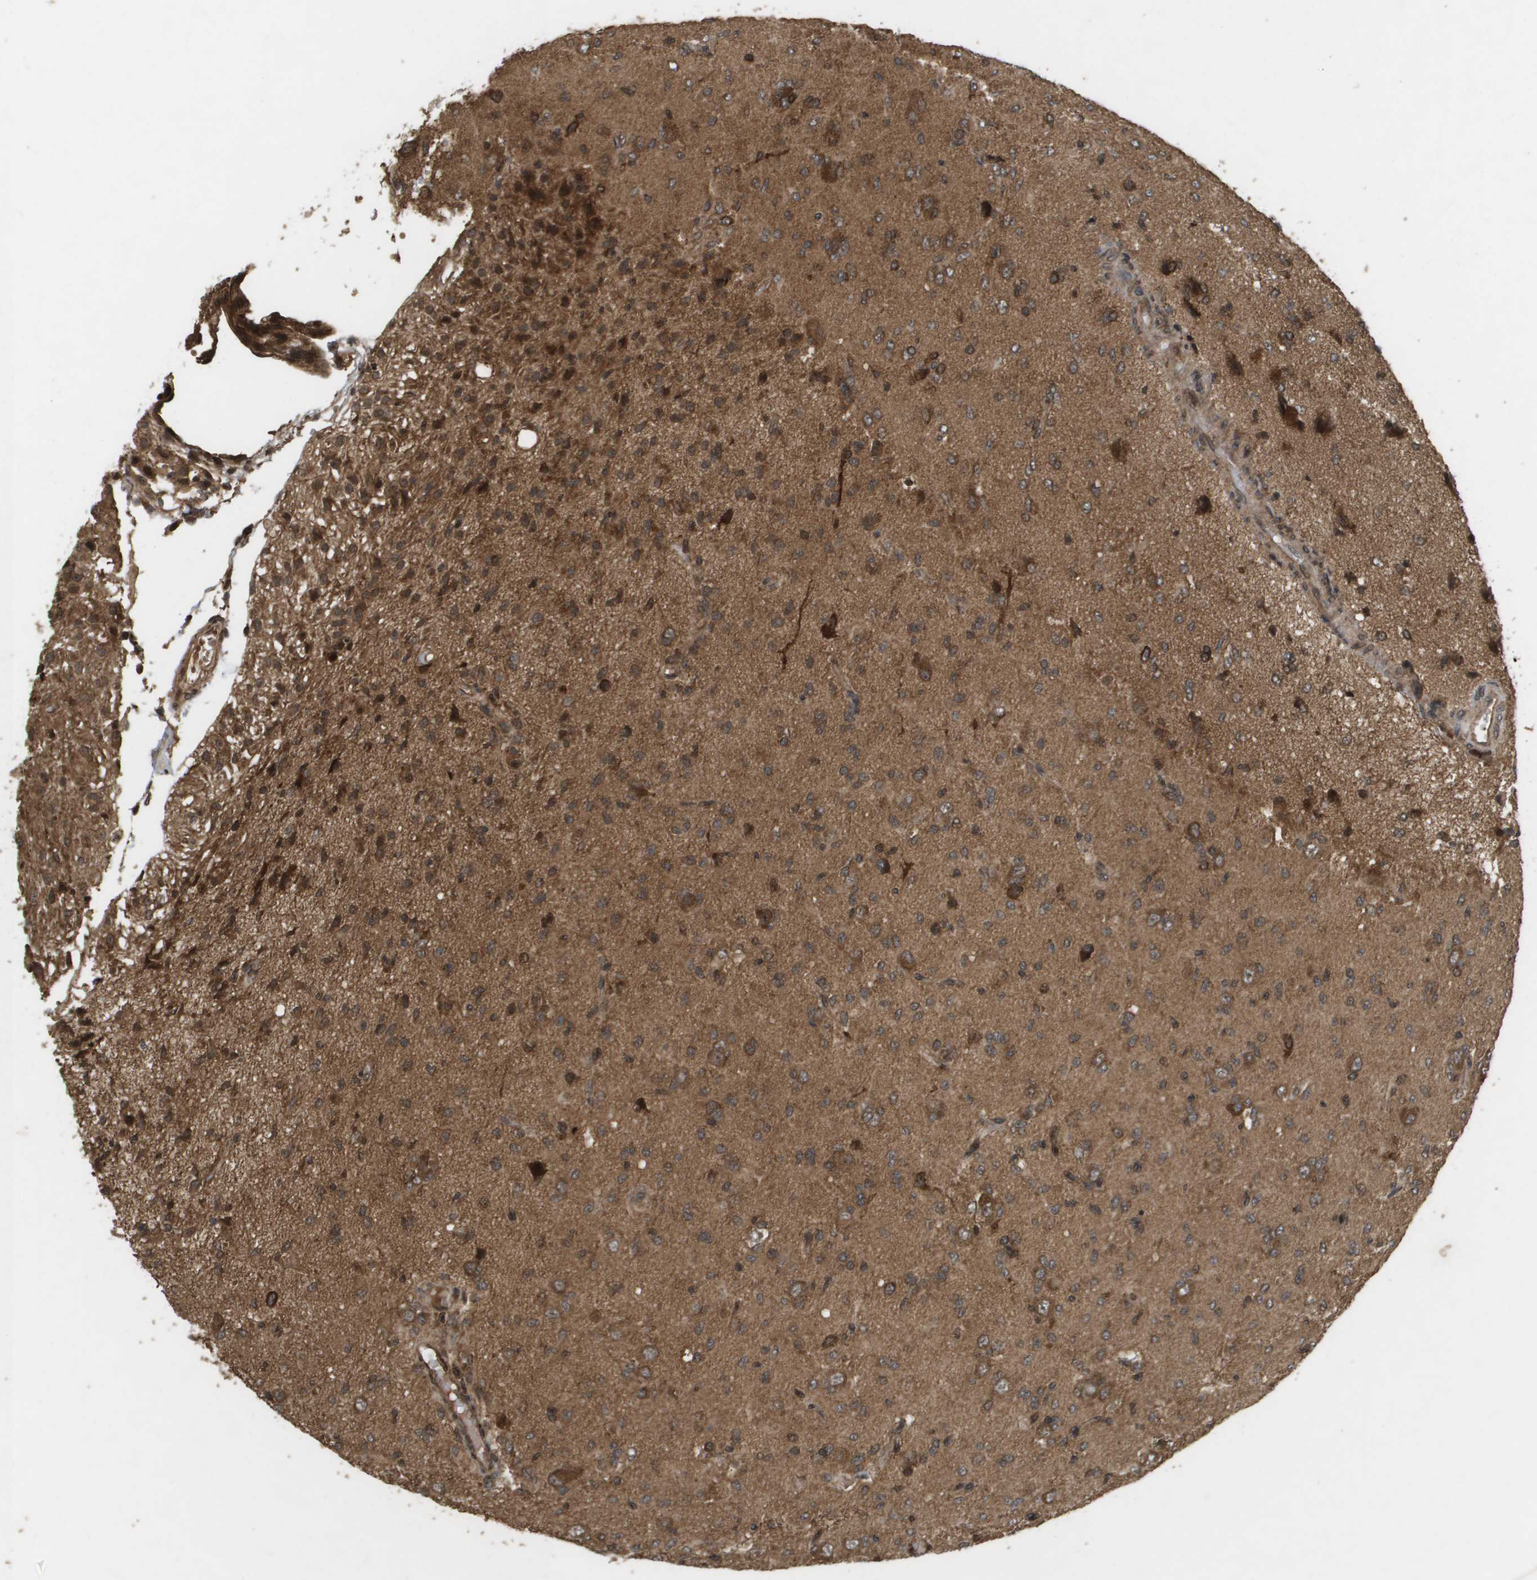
{"staining": {"intensity": "strong", "quantity": ">75%", "location": "cytoplasmic/membranous,nuclear"}, "tissue": "glioma", "cell_type": "Tumor cells", "image_type": "cancer", "snomed": [{"axis": "morphology", "description": "Glioma, malignant, High grade"}, {"axis": "topography", "description": "Brain"}], "caption": "Malignant glioma (high-grade) stained for a protein (brown) reveals strong cytoplasmic/membranous and nuclear positive expression in approximately >75% of tumor cells.", "gene": "KIF11", "patient": {"sex": "female", "age": 59}}